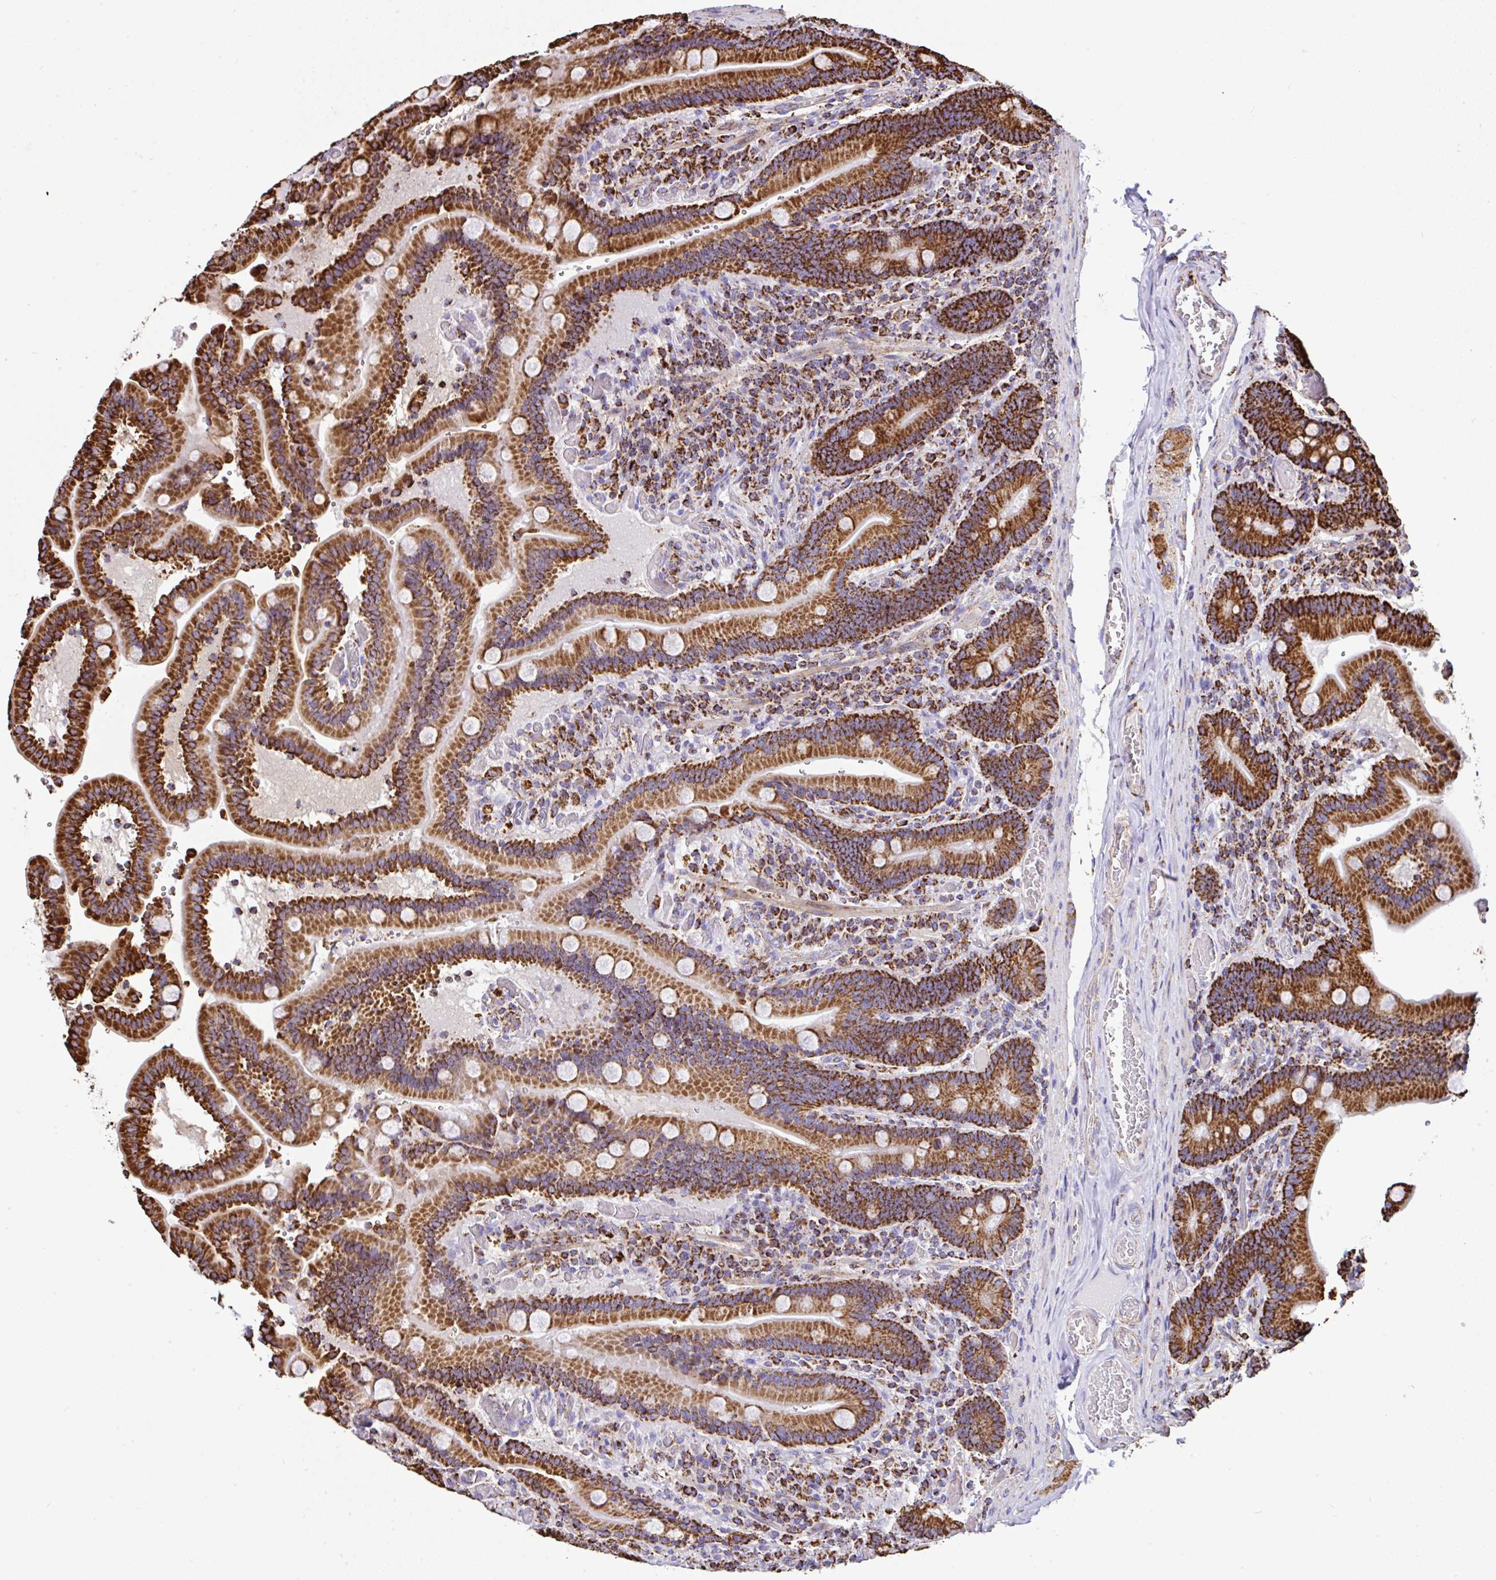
{"staining": {"intensity": "strong", "quantity": ">75%", "location": "cytoplasmic/membranous"}, "tissue": "duodenum", "cell_type": "Glandular cells", "image_type": "normal", "snomed": [{"axis": "morphology", "description": "Normal tissue, NOS"}, {"axis": "topography", "description": "Duodenum"}], "caption": "This is a histology image of immunohistochemistry staining of unremarkable duodenum, which shows strong staining in the cytoplasmic/membranous of glandular cells.", "gene": "ANKRD33B", "patient": {"sex": "female", "age": 62}}